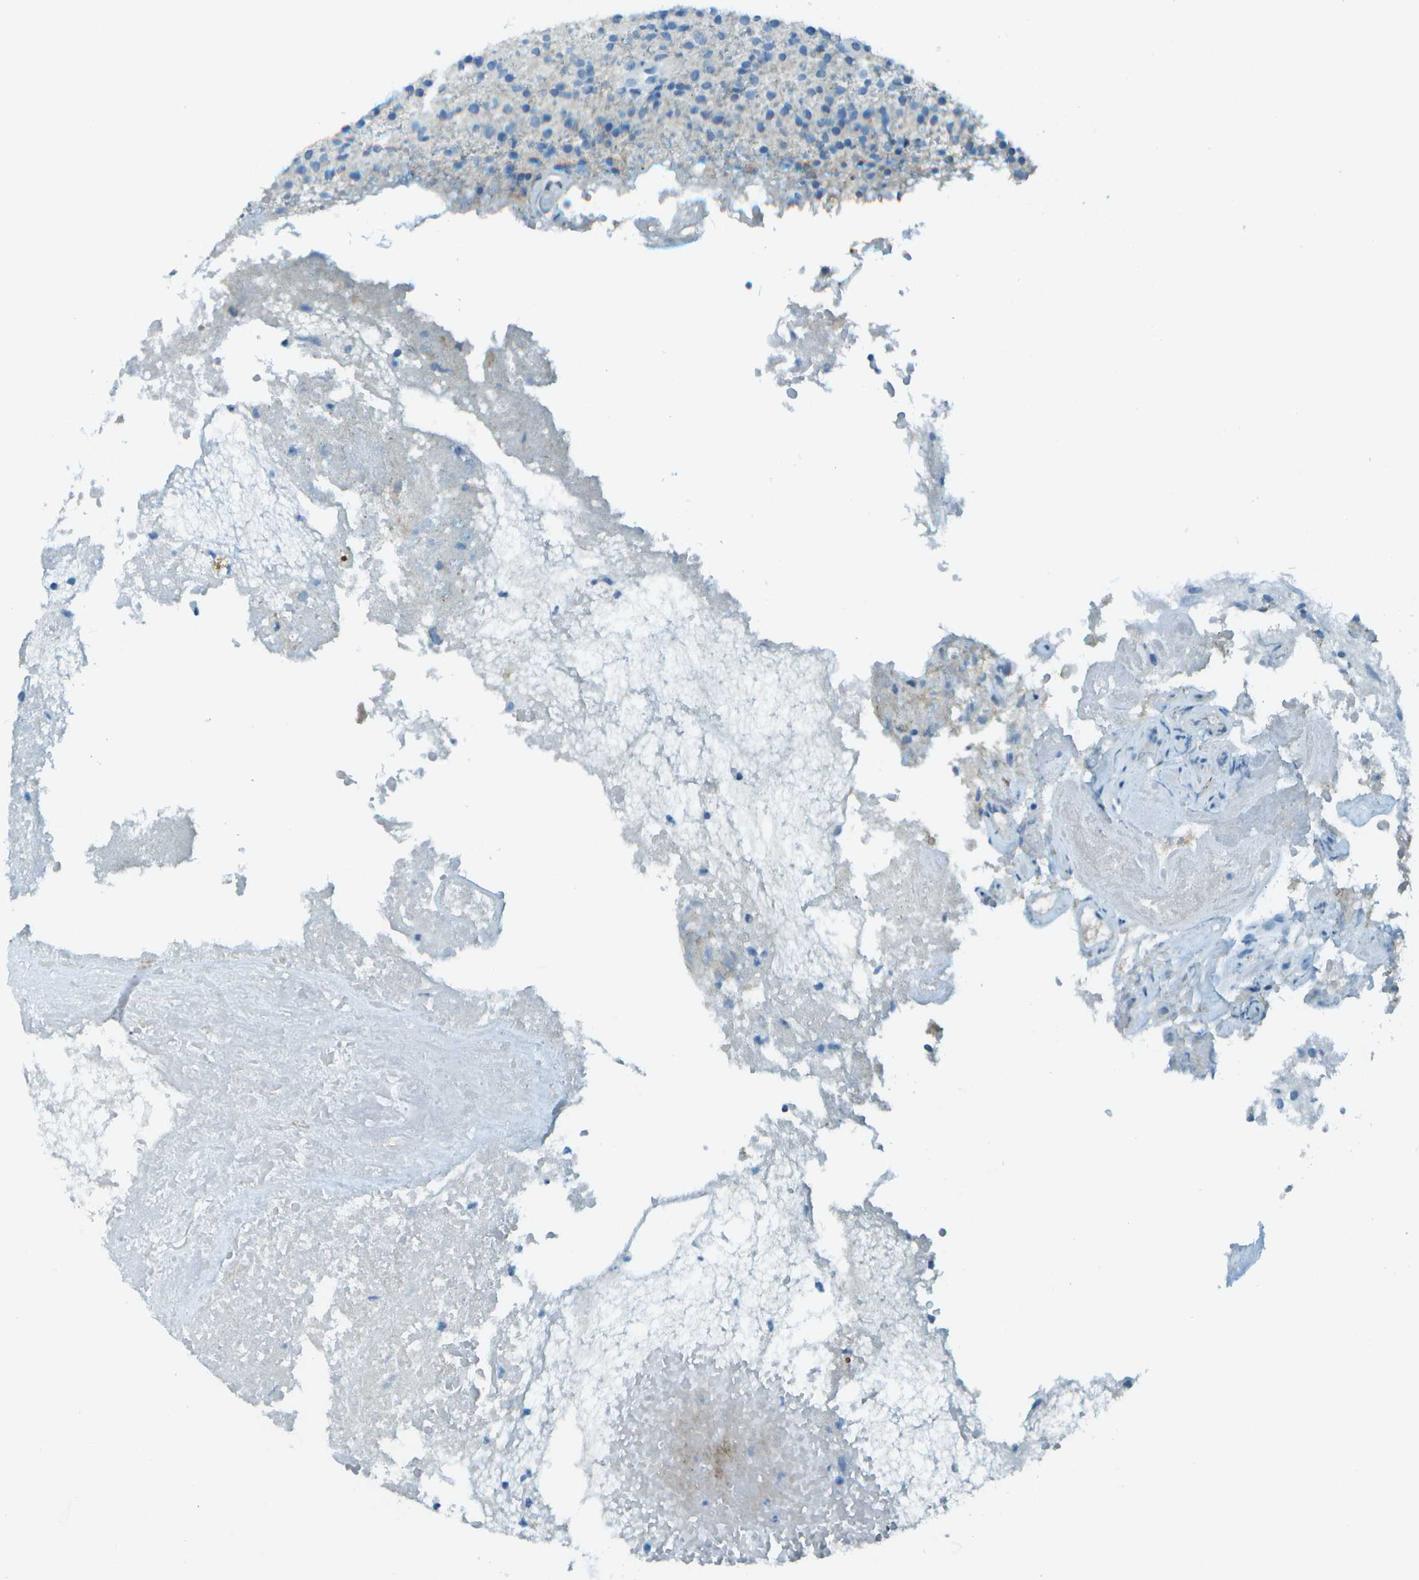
{"staining": {"intensity": "negative", "quantity": "none", "location": "none"}, "tissue": "glioma", "cell_type": "Tumor cells", "image_type": "cancer", "snomed": [{"axis": "morphology", "description": "Glioma, malignant, High grade"}, {"axis": "topography", "description": "Brain"}], "caption": "The histopathology image displays no significant expression in tumor cells of malignant glioma (high-grade).", "gene": "LGI2", "patient": {"sex": "female", "age": 59}}